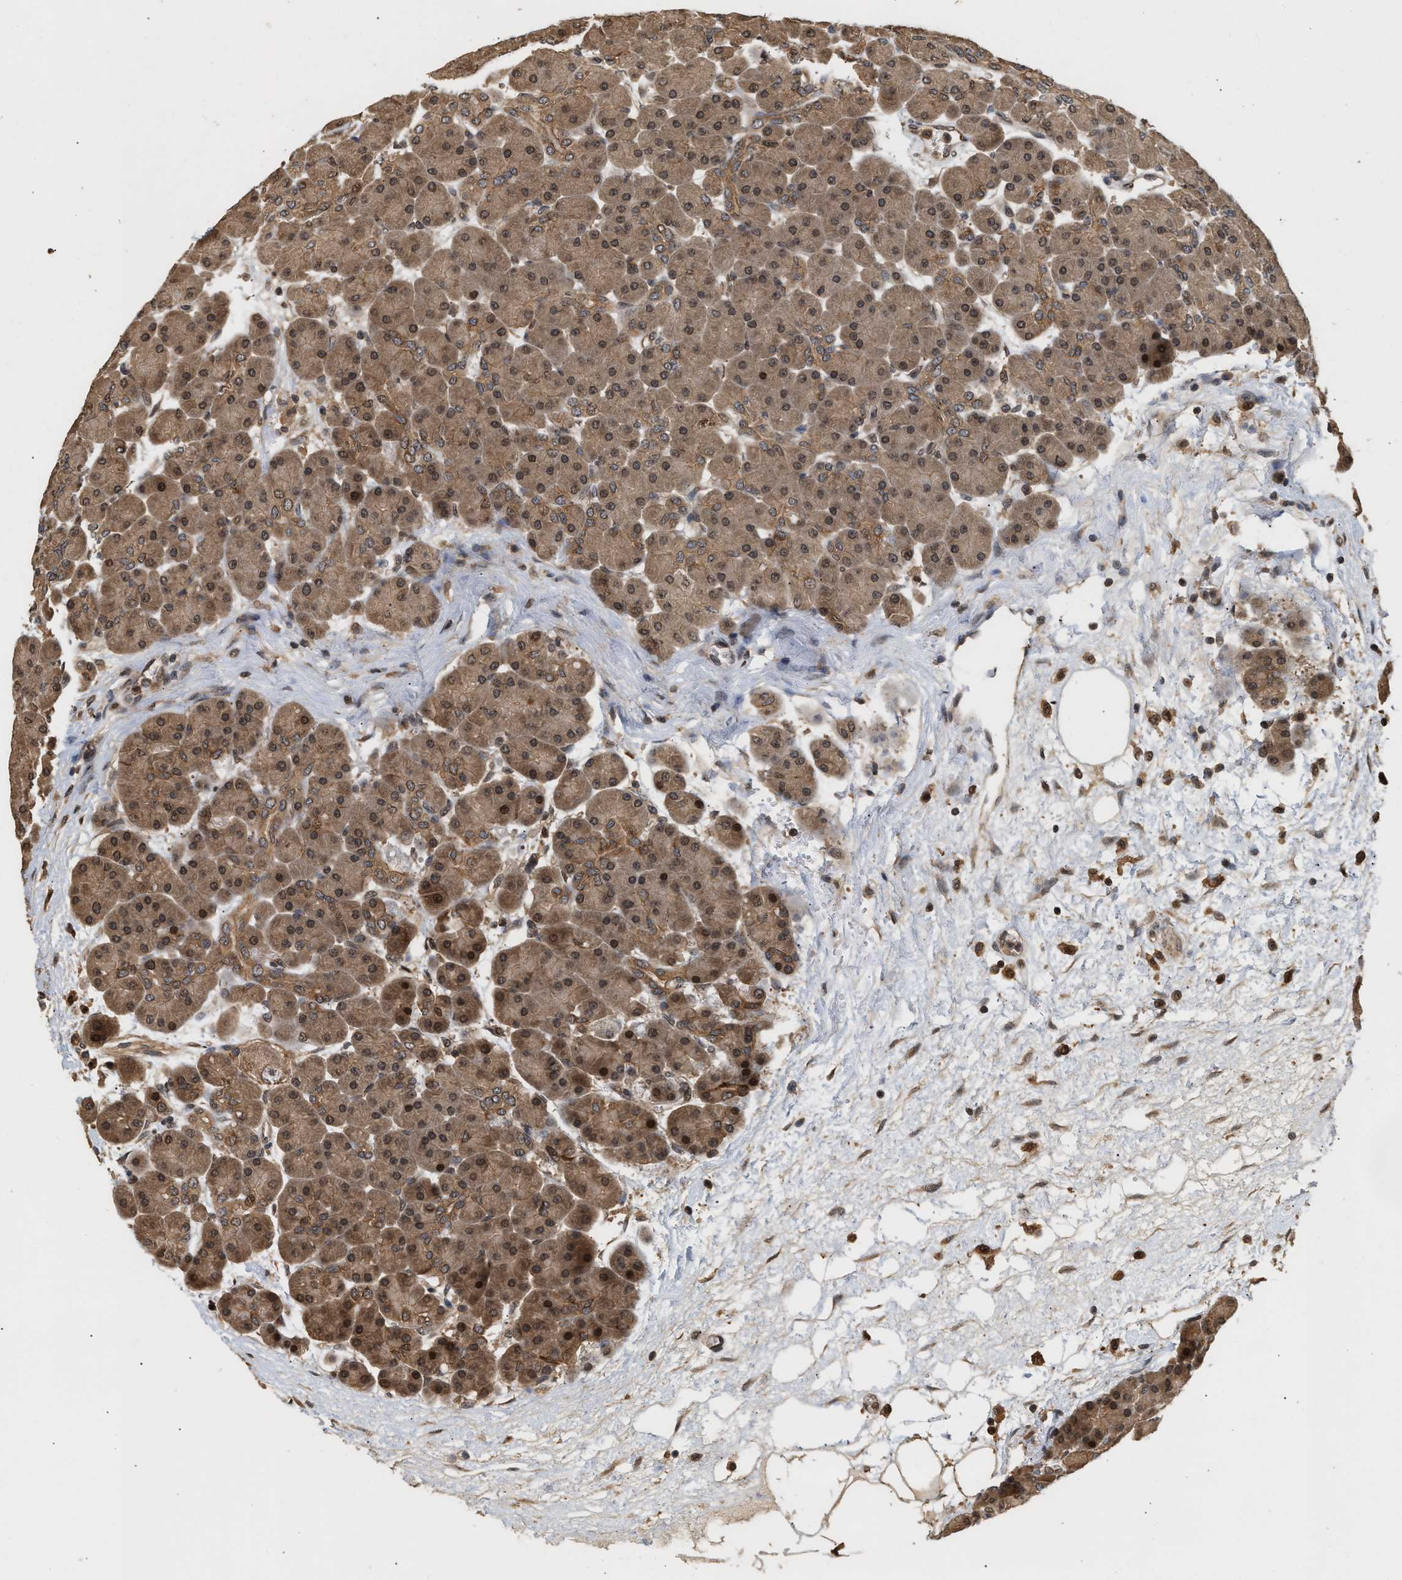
{"staining": {"intensity": "moderate", "quantity": ">75%", "location": "cytoplasmic/membranous,nuclear"}, "tissue": "pancreas", "cell_type": "Exocrine glandular cells", "image_type": "normal", "snomed": [{"axis": "morphology", "description": "Normal tissue, NOS"}, {"axis": "topography", "description": "Pancreas"}], "caption": "Protein staining exhibits moderate cytoplasmic/membranous,nuclear staining in about >75% of exocrine glandular cells in benign pancreas.", "gene": "ABHD5", "patient": {"sex": "male", "age": 66}}